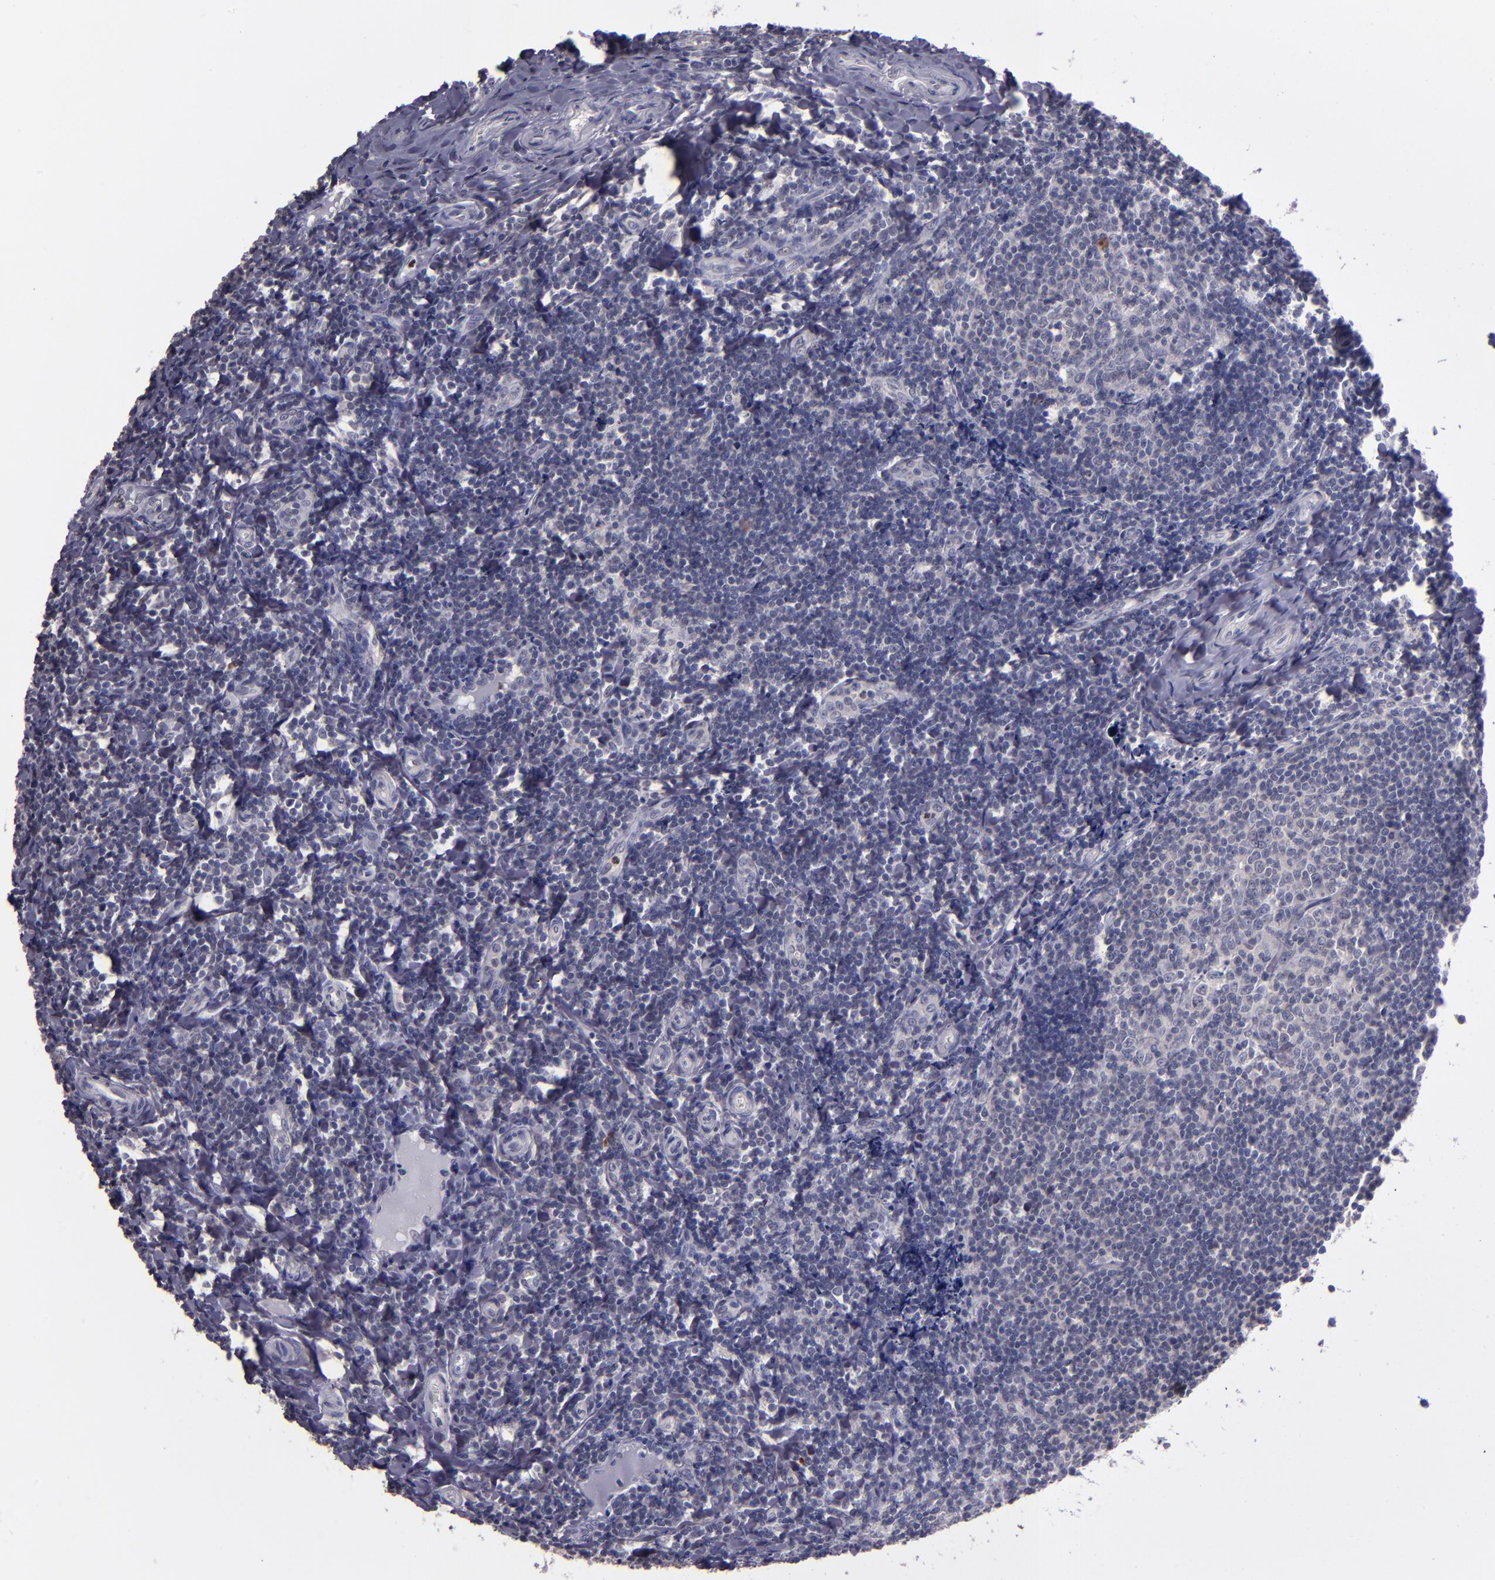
{"staining": {"intensity": "negative", "quantity": "none", "location": "none"}, "tissue": "tonsil", "cell_type": "Germinal center cells", "image_type": "normal", "snomed": [{"axis": "morphology", "description": "Normal tissue, NOS"}, {"axis": "topography", "description": "Tonsil"}], "caption": "Tonsil stained for a protein using IHC exhibits no staining germinal center cells.", "gene": "CEBPE", "patient": {"sex": "male", "age": 20}}